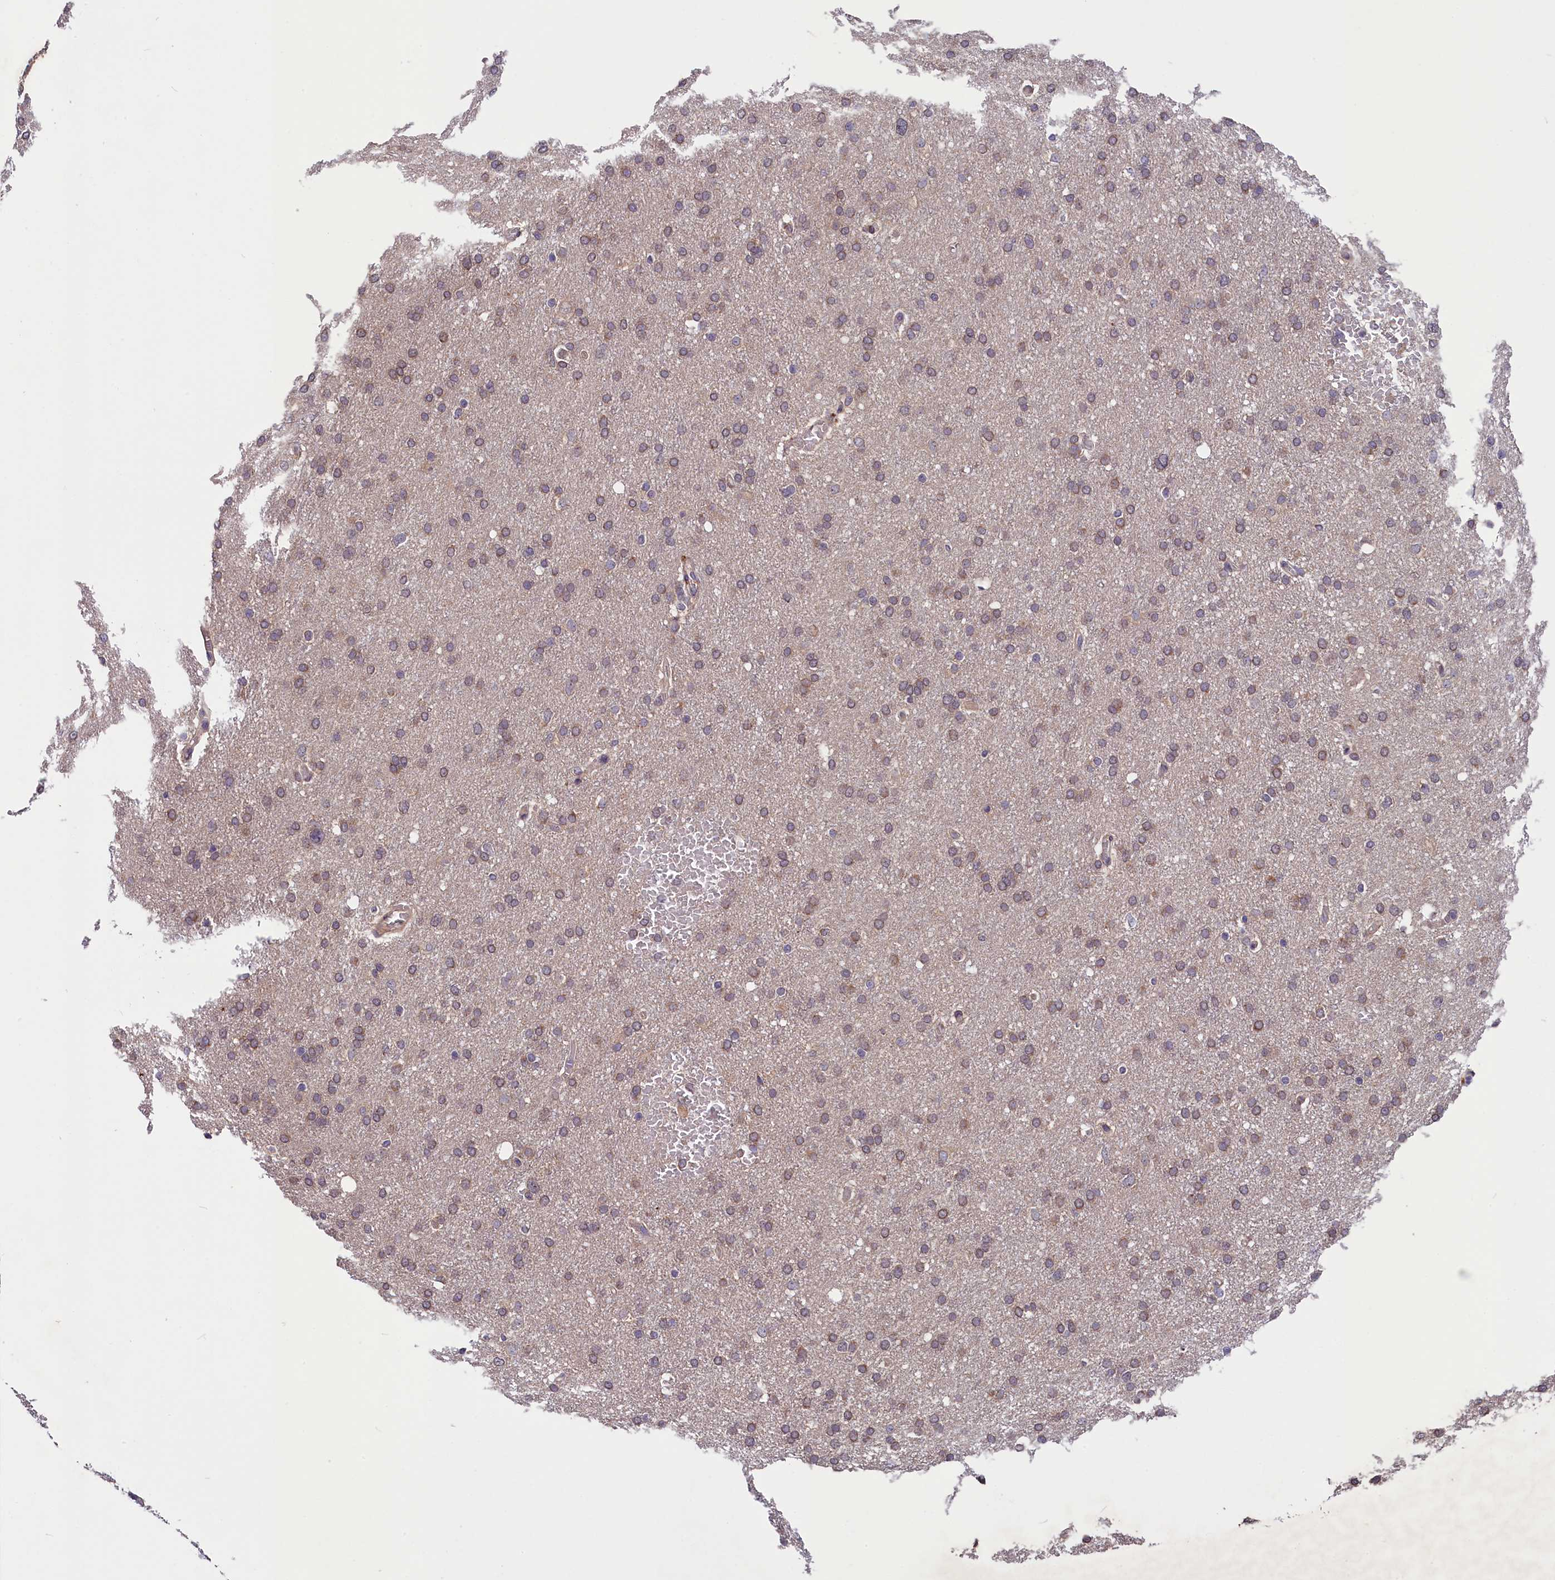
{"staining": {"intensity": "weak", "quantity": "25%-75%", "location": "cytoplasmic/membranous"}, "tissue": "glioma", "cell_type": "Tumor cells", "image_type": "cancer", "snomed": [{"axis": "morphology", "description": "Glioma, malignant, High grade"}, {"axis": "topography", "description": "Cerebral cortex"}], "caption": "This photomicrograph exhibits glioma stained with IHC to label a protein in brown. The cytoplasmic/membranous of tumor cells show weak positivity for the protein. Nuclei are counter-stained blue.", "gene": "SLC39A6", "patient": {"sex": "female", "age": 36}}